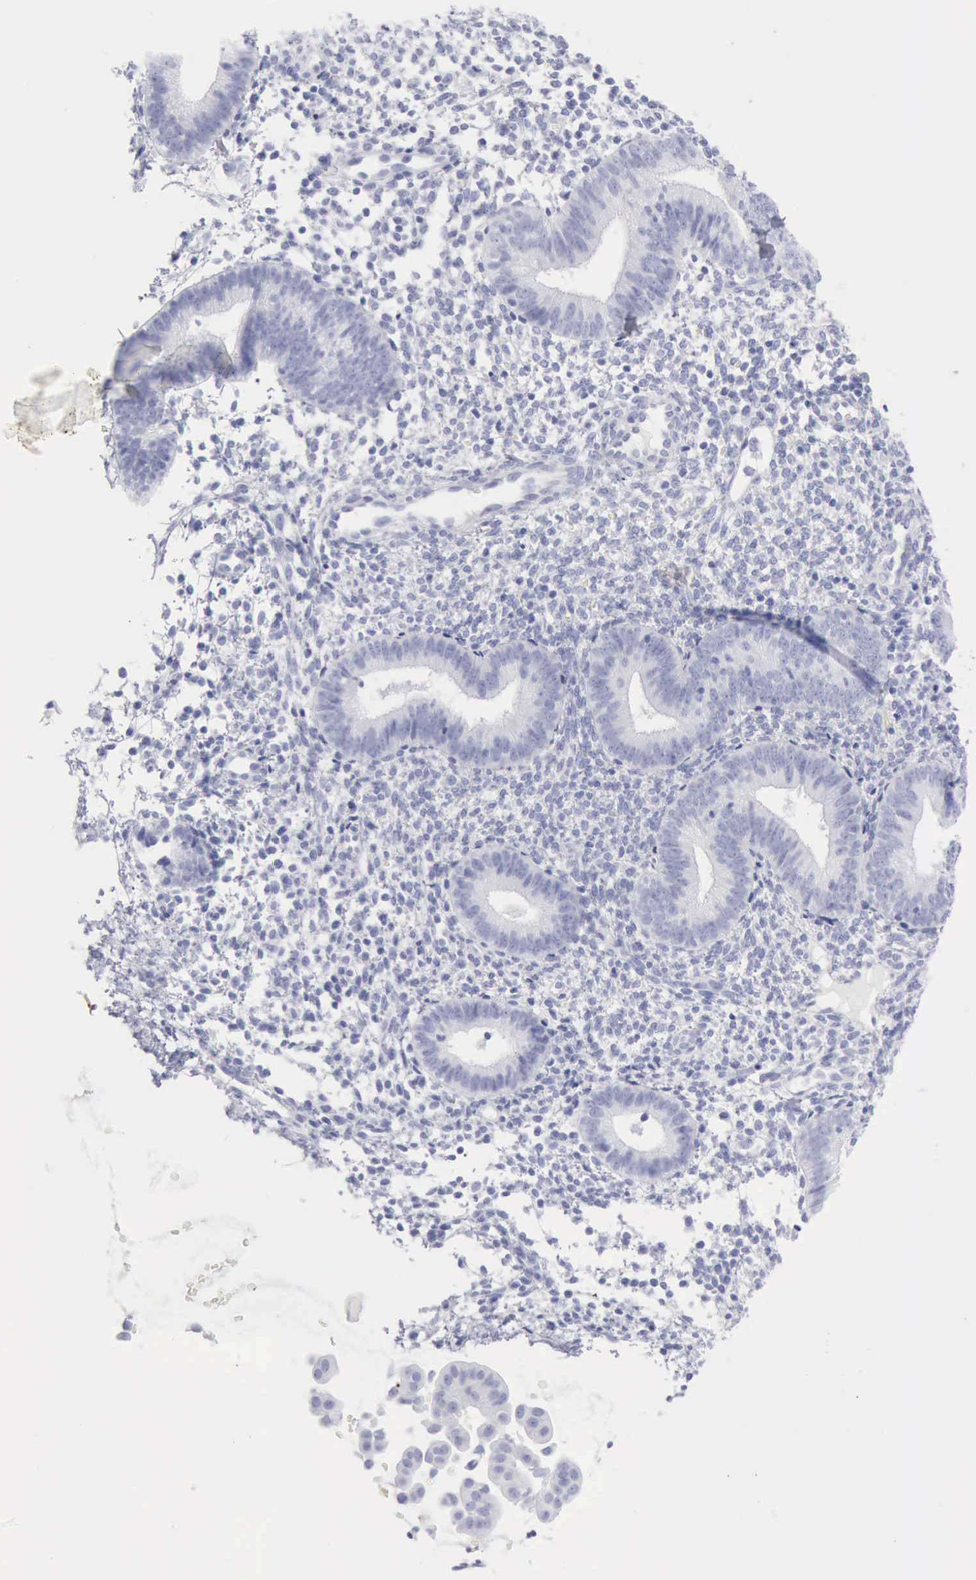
{"staining": {"intensity": "negative", "quantity": "none", "location": "none"}, "tissue": "endometrium", "cell_type": "Cells in endometrial stroma", "image_type": "normal", "snomed": [{"axis": "morphology", "description": "Normal tissue, NOS"}, {"axis": "topography", "description": "Endometrium"}], "caption": "The photomicrograph displays no staining of cells in endometrial stroma in unremarkable endometrium.", "gene": "KRT5", "patient": {"sex": "female", "age": 35}}